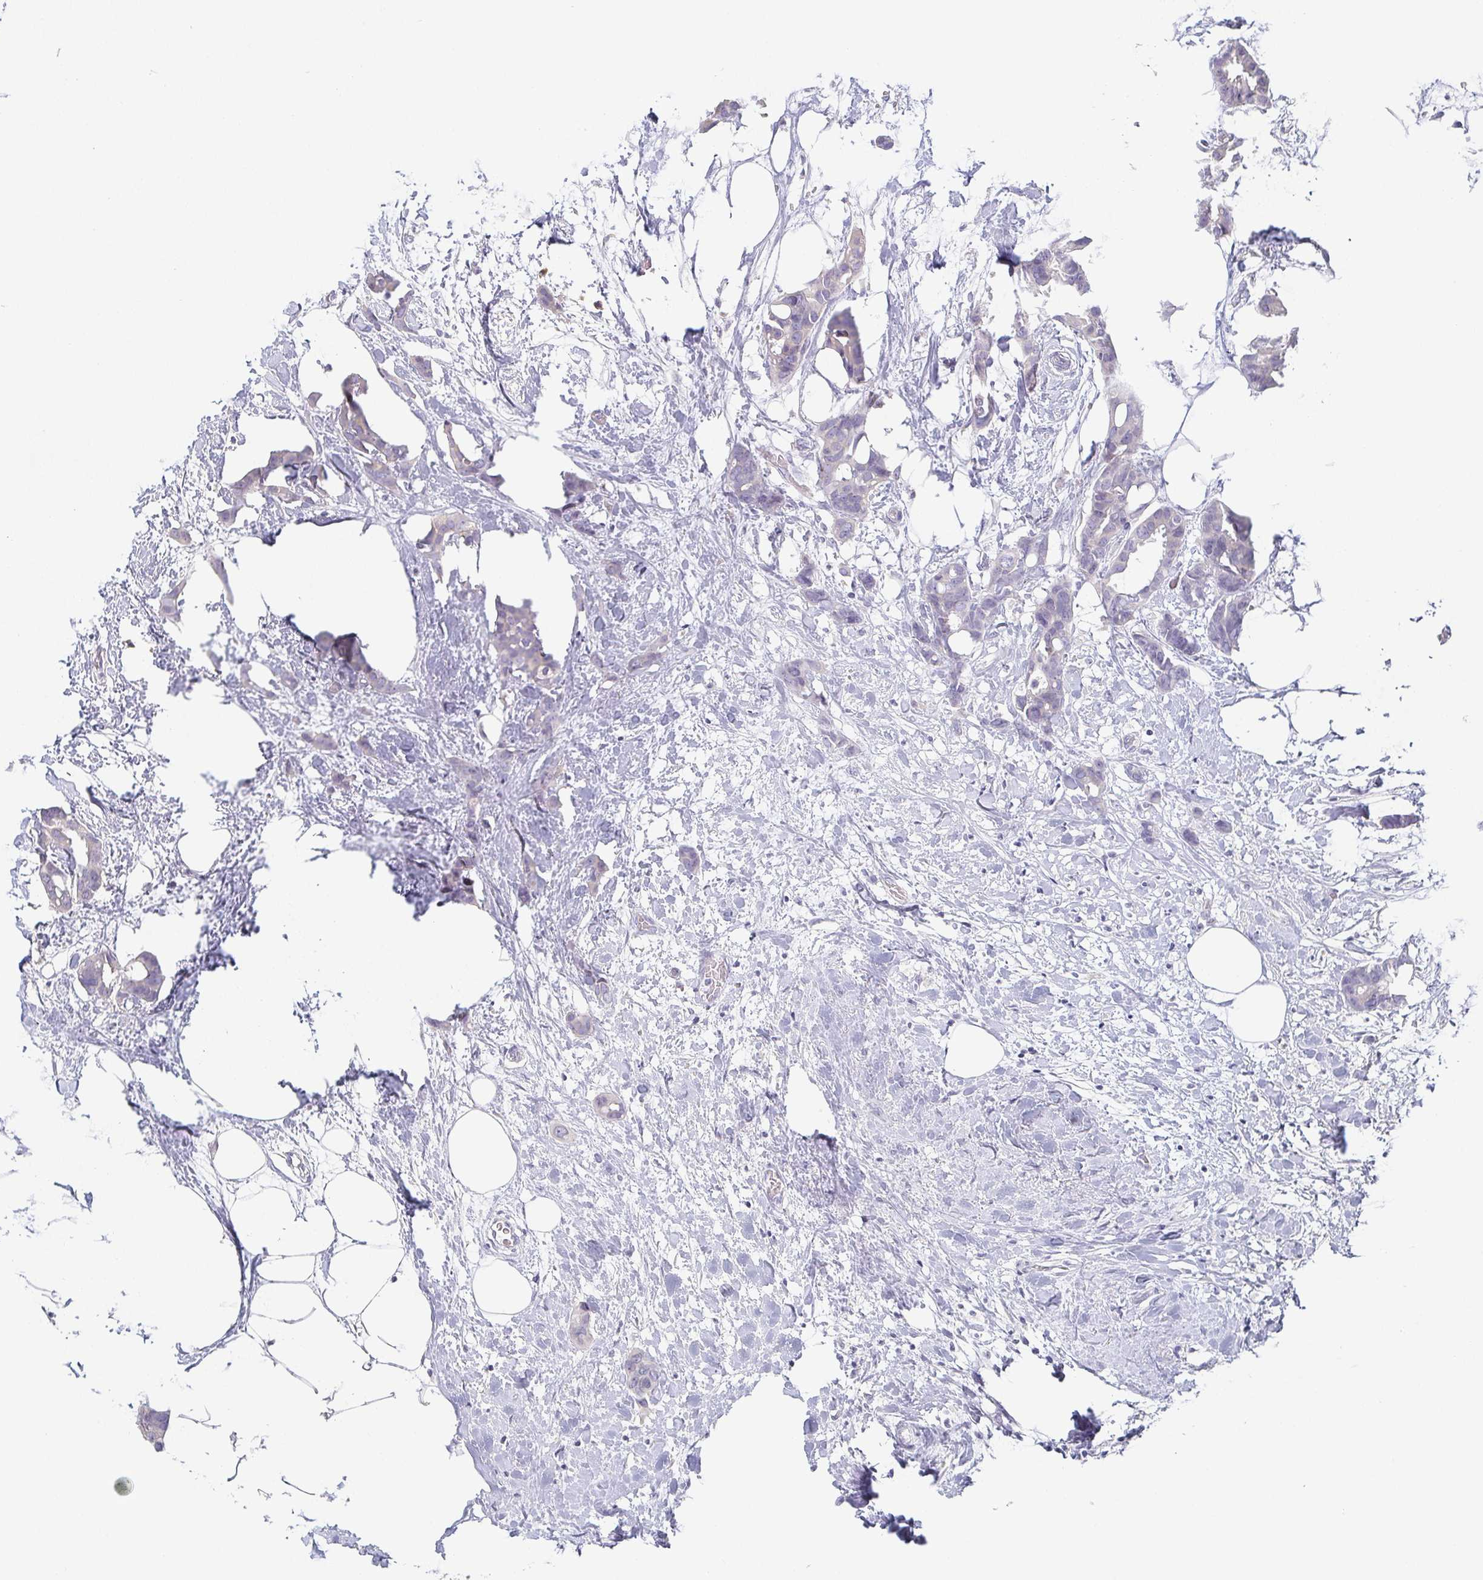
{"staining": {"intensity": "negative", "quantity": "none", "location": "none"}, "tissue": "breast cancer", "cell_type": "Tumor cells", "image_type": "cancer", "snomed": [{"axis": "morphology", "description": "Duct carcinoma"}, {"axis": "topography", "description": "Breast"}], "caption": "Tumor cells are negative for protein expression in human breast infiltrating ductal carcinoma.", "gene": "PRR27", "patient": {"sex": "female", "age": 62}}